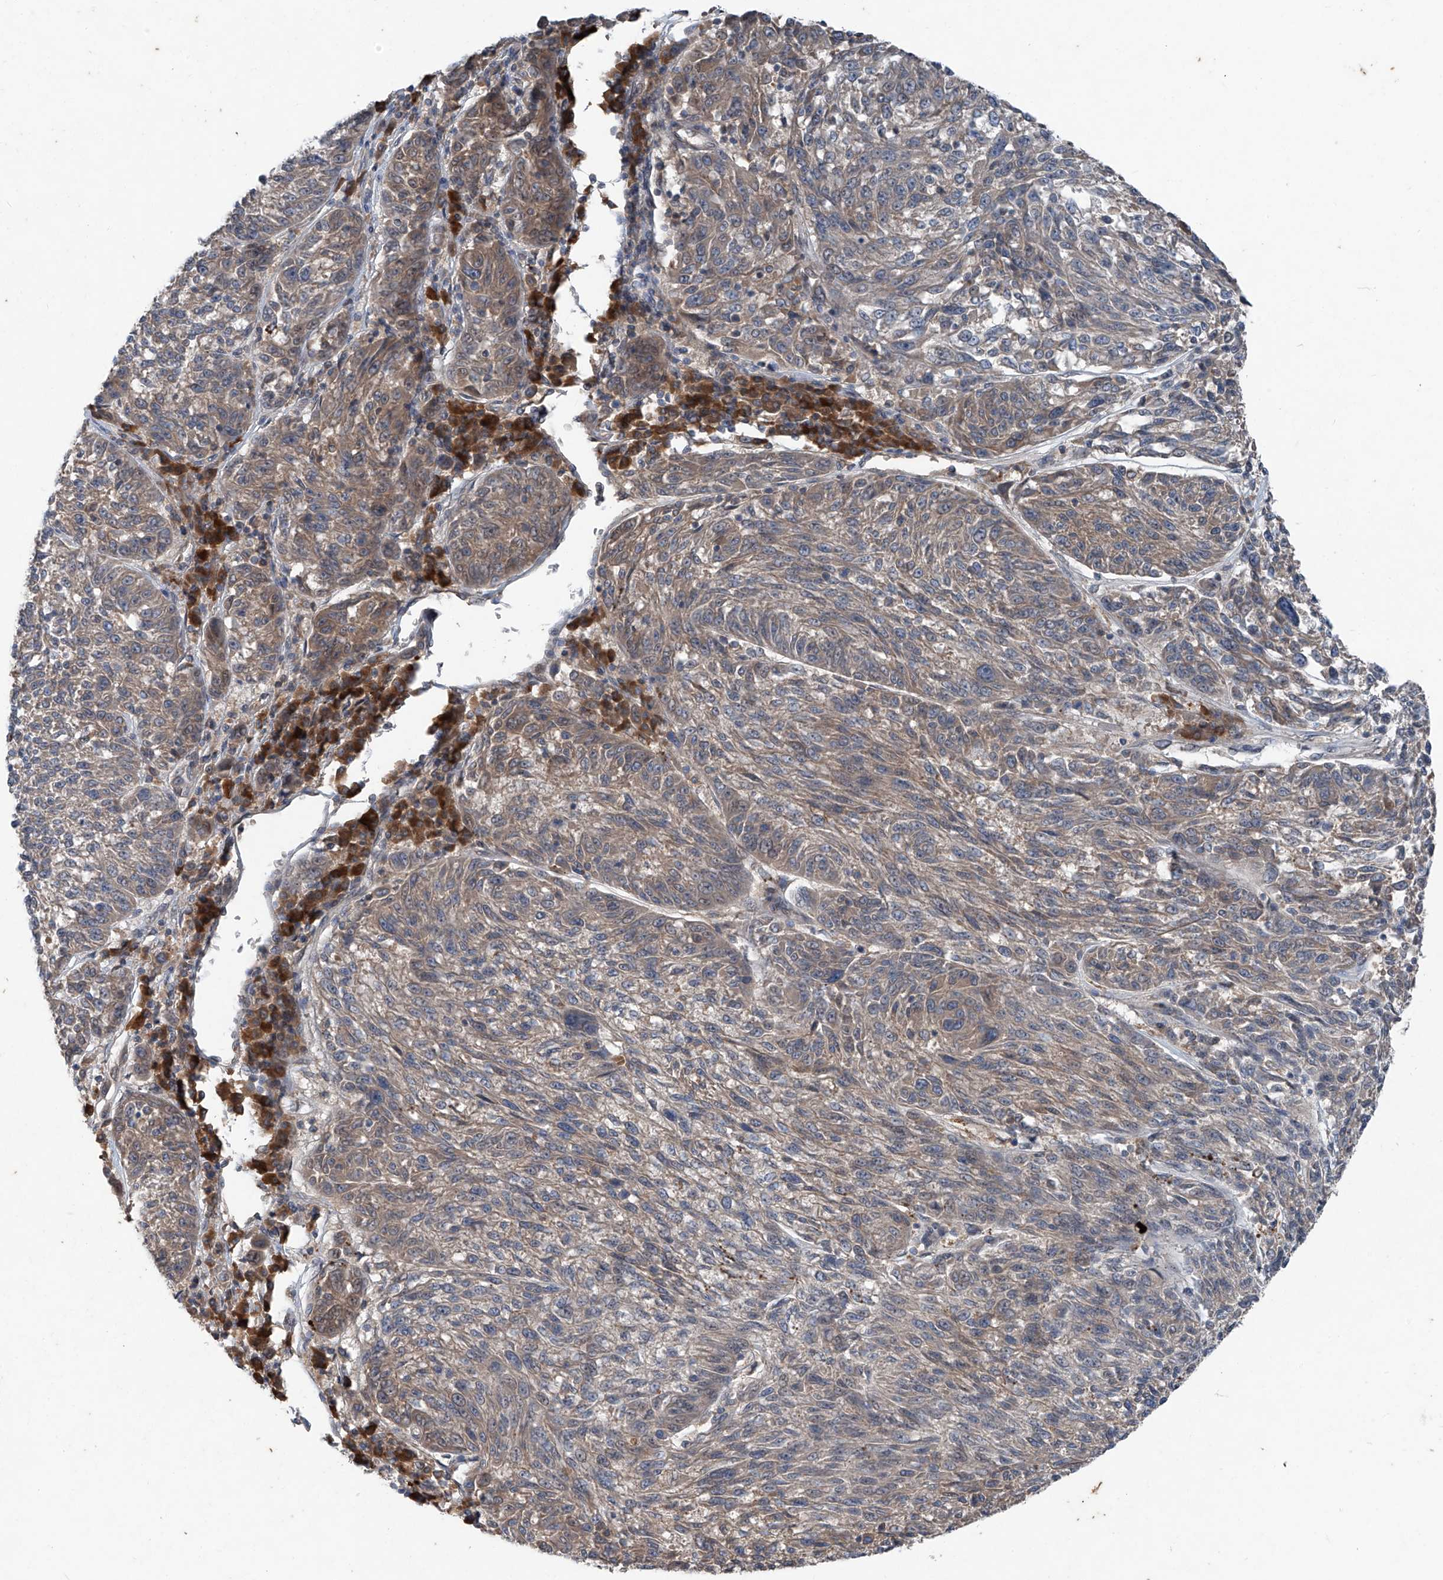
{"staining": {"intensity": "weak", "quantity": ">75%", "location": "cytoplasmic/membranous"}, "tissue": "melanoma", "cell_type": "Tumor cells", "image_type": "cancer", "snomed": [{"axis": "morphology", "description": "Malignant melanoma, NOS"}, {"axis": "topography", "description": "Skin"}], "caption": "Melanoma stained with IHC shows weak cytoplasmic/membranous positivity in about >75% of tumor cells.", "gene": "FOXRED2", "patient": {"sex": "male", "age": 53}}